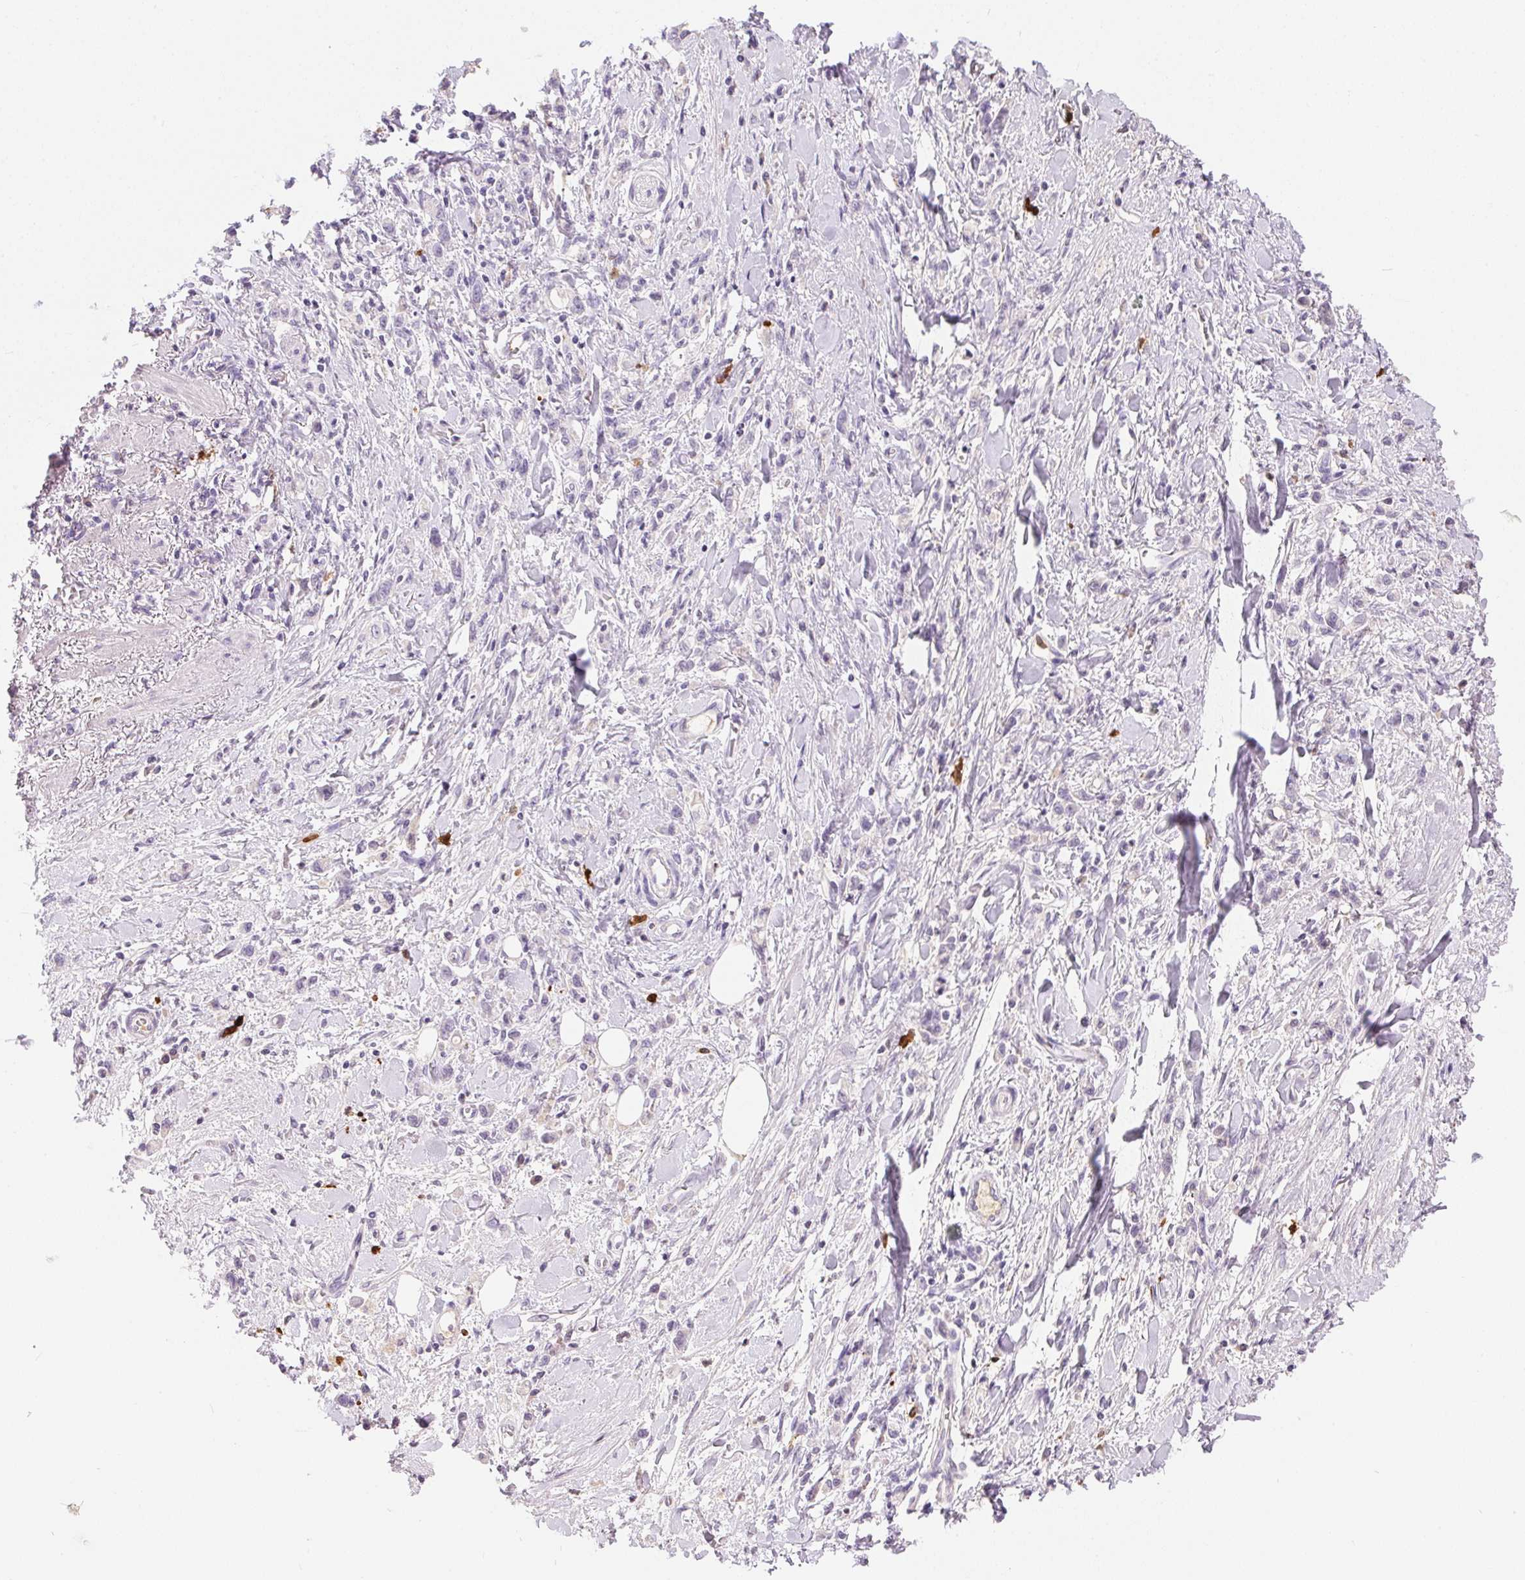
{"staining": {"intensity": "negative", "quantity": "none", "location": "none"}, "tissue": "stomach cancer", "cell_type": "Tumor cells", "image_type": "cancer", "snomed": [{"axis": "morphology", "description": "Adenocarcinoma, NOS"}, {"axis": "topography", "description": "Stomach"}], "caption": "Adenocarcinoma (stomach) was stained to show a protein in brown. There is no significant positivity in tumor cells.", "gene": "ORM1", "patient": {"sex": "male", "age": 77}}